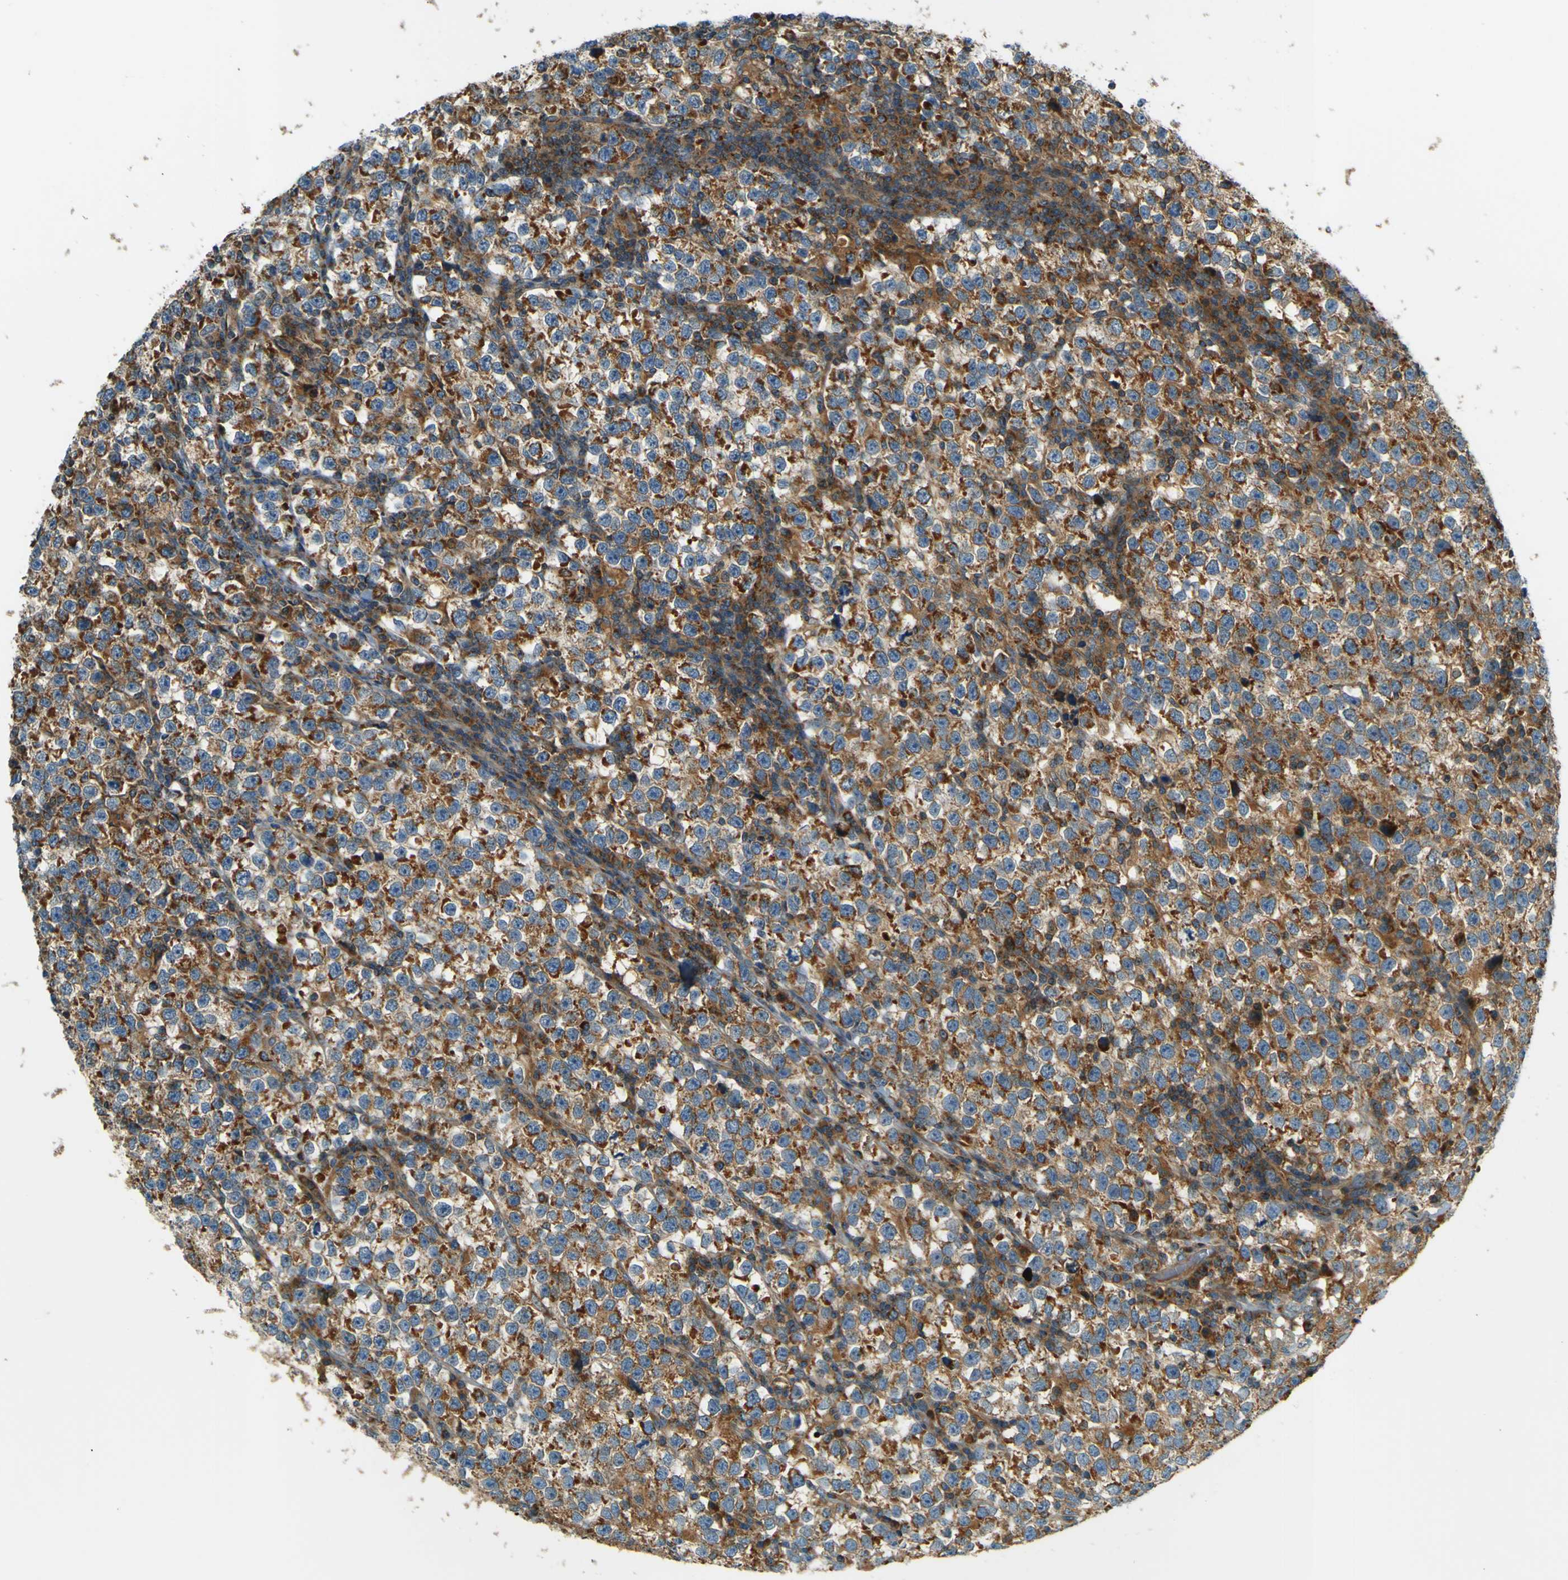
{"staining": {"intensity": "strong", "quantity": ">75%", "location": "cytoplasmic/membranous"}, "tissue": "testis cancer", "cell_type": "Tumor cells", "image_type": "cancer", "snomed": [{"axis": "morphology", "description": "Normal tissue, NOS"}, {"axis": "morphology", "description": "Seminoma, NOS"}, {"axis": "topography", "description": "Testis"}], "caption": "High-magnification brightfield microscopy of seminoma (testis) stained with DAB (3,3'-diaminobenzidine) (brown) and counterstained with hematoxylin (blue). tumor cells exhibit strong cytoplasmic/membranous staining is present in about>75% of cells.", "gene": "DNAJC5", "patient": {"sex": "male", "age": 43}}